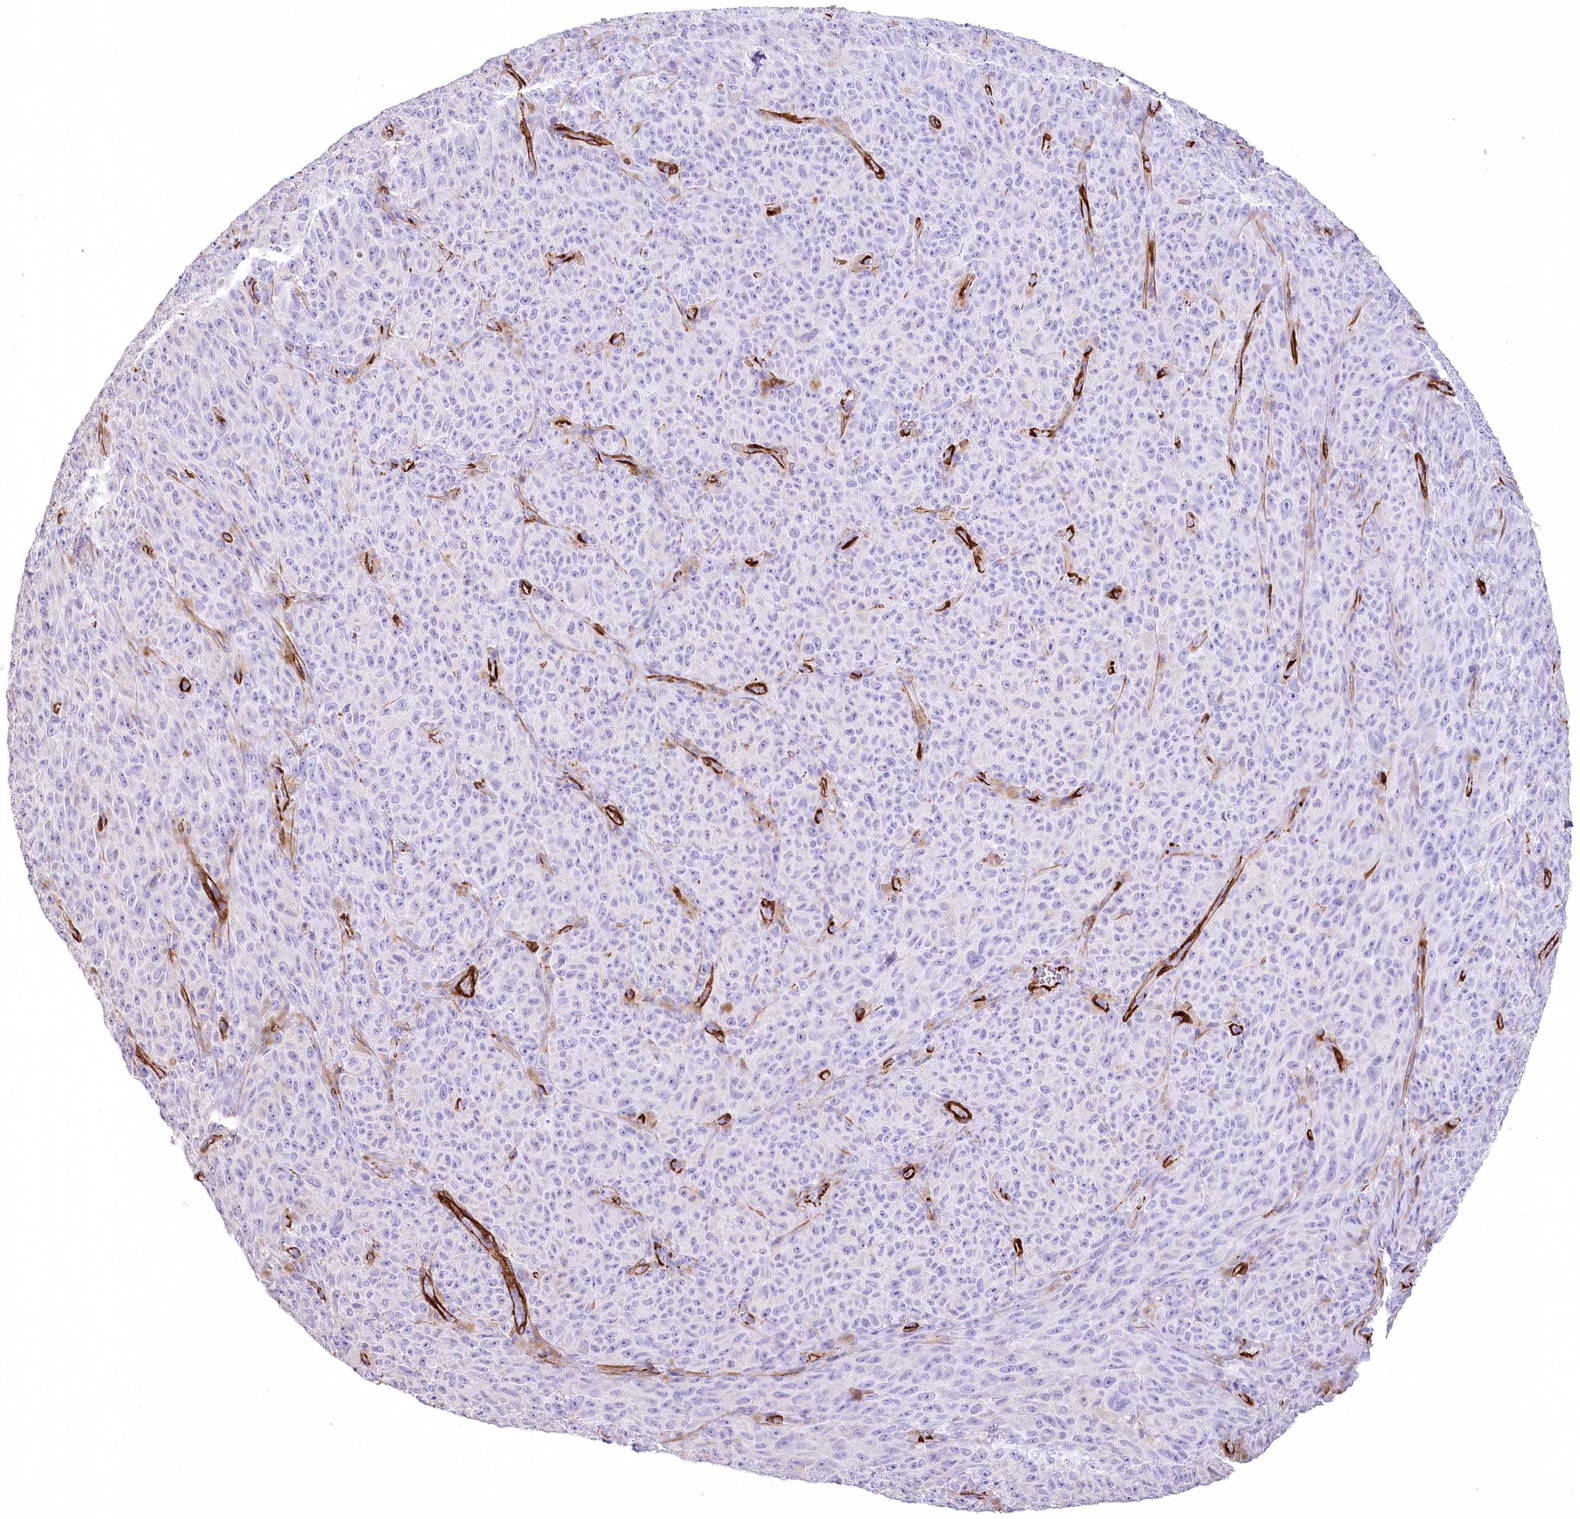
{"staining": {"intensity": "negative", "quantity": "none", "location": "none"}, "tissue": "melanoma", "cell_type": "Tumor cells", "image_type": "cancer", "snomed": [{"axis": "morphology", "description": "Malignant melanoma, NOS"}, {"axis": "topography", "description": "Skin"}], "caption": "This is a micrograph of IHC staining of malignant melanoma, which shows no positivity in tumor cells.", "gene": "SYNPO2", "patient": {"sex": "female", "age": 82}}